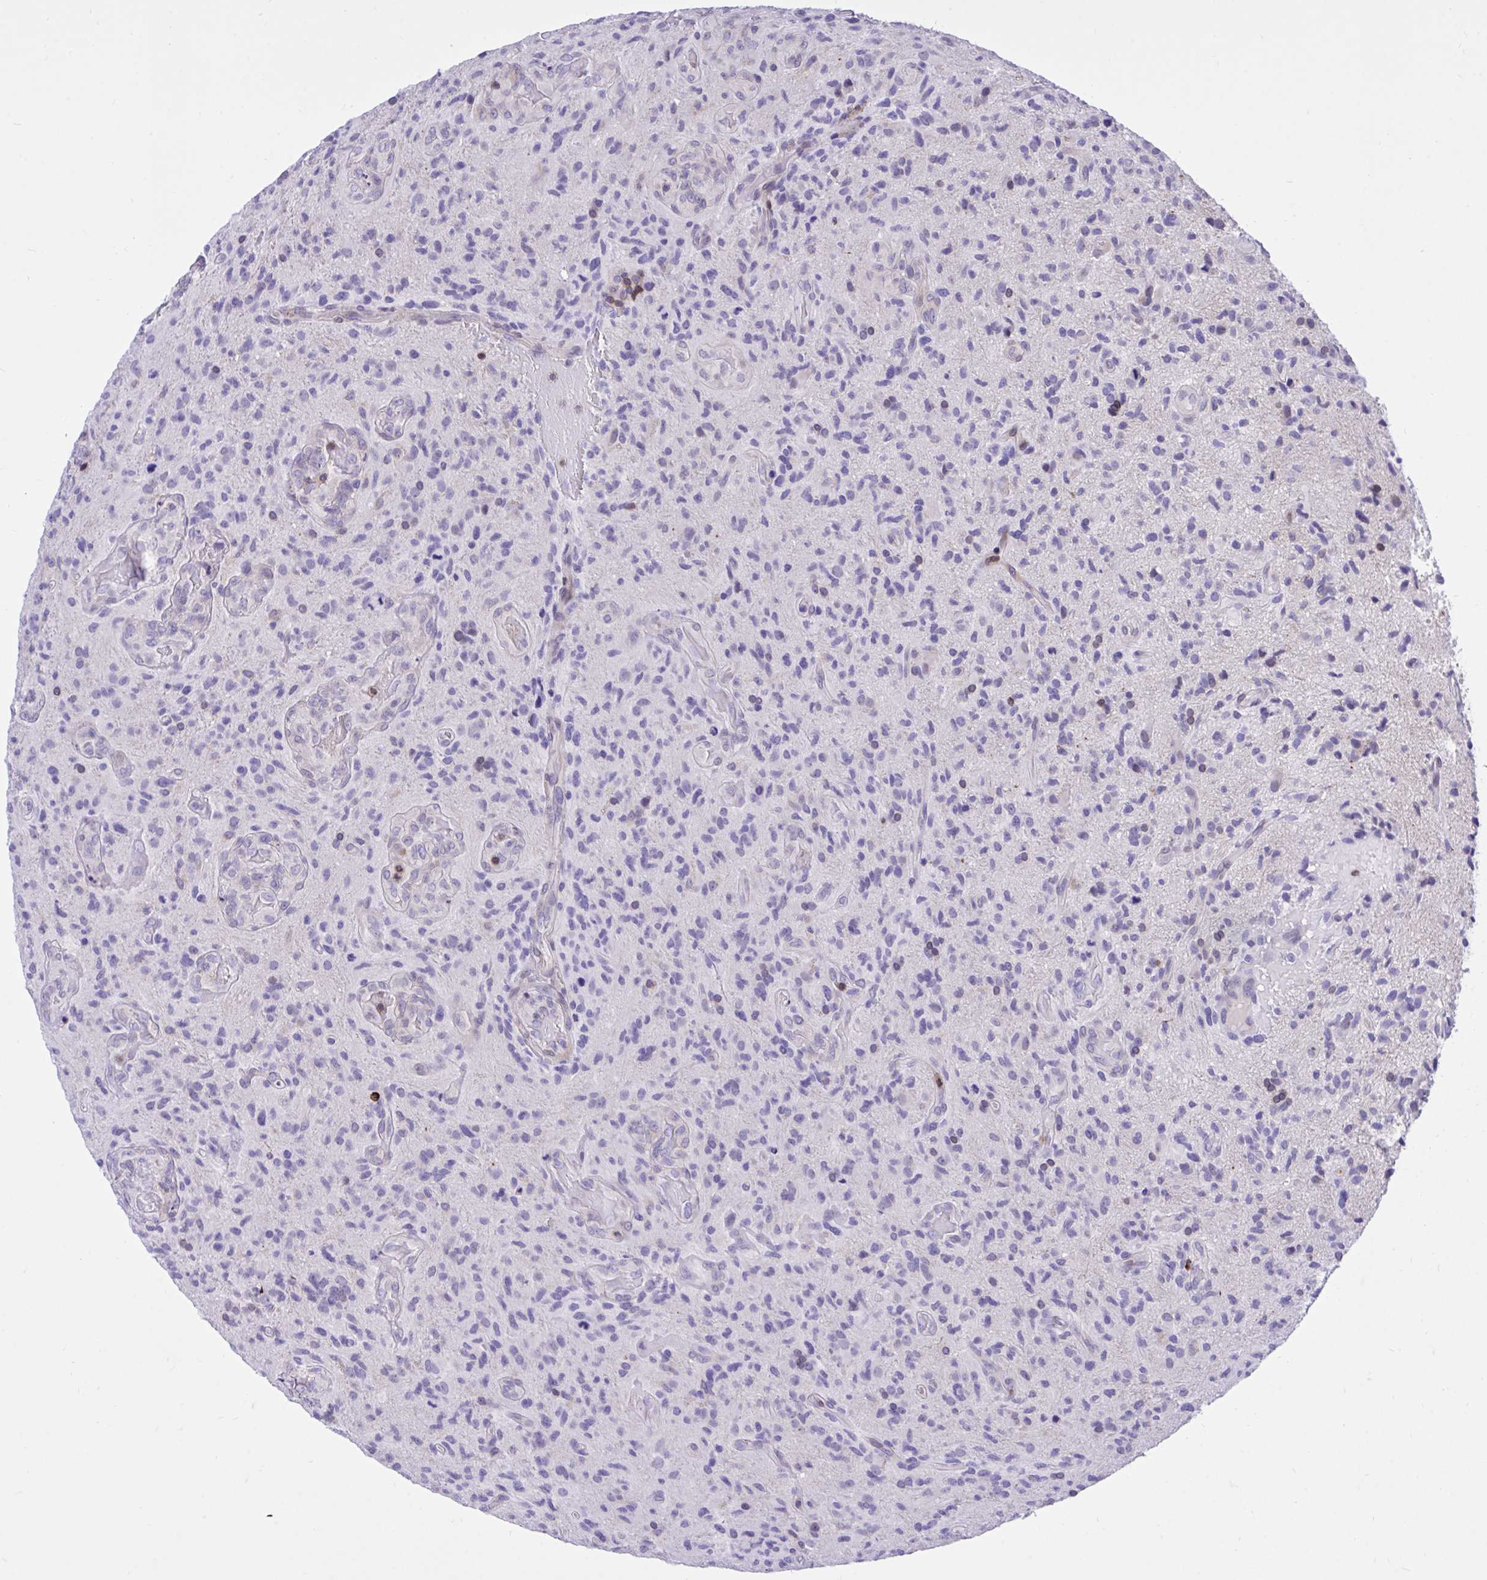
{"staining": {"intensity": "negative", "quantity": "none", "location": "none"}, "tissue": "glioma", "cell_type": "Tumor cells", "image_type": "cancer", "snomed": [{"axis": "morphology", "description": "Glioma, malignant, High grade"}, {"axis": "topography", "description": "Brain"}], "caption": "DAB immunohistochemical staining of human glioma reveals no significant positivity in tumor cells.", "gene": "CXCL8", "patient": {"sex": "male", "age": 55}}